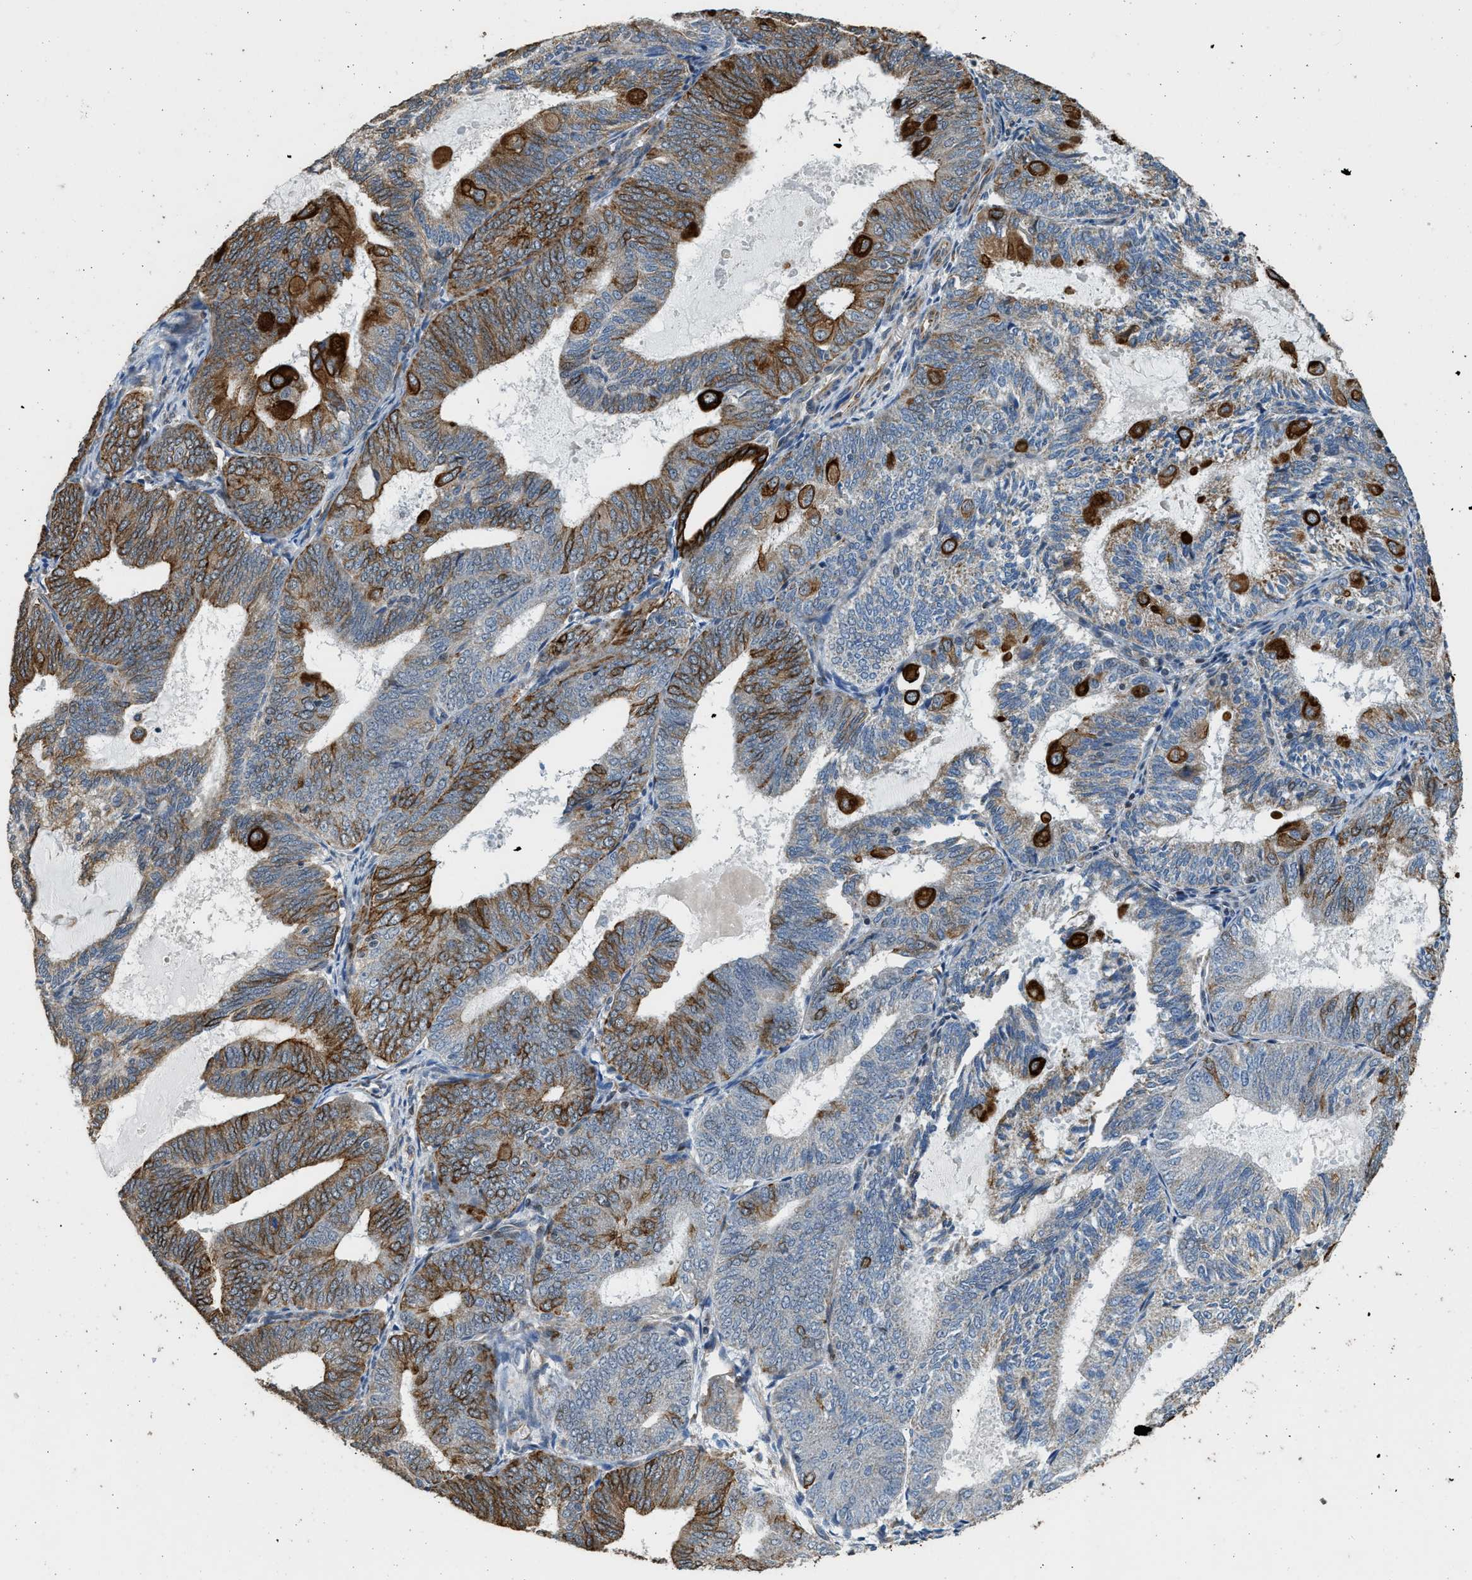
{"staining": {"intensity": "strong", "quantity": "<25%", "location": "cytoplasmic/membranous"}, "tissue": "endometrial cancer", "cell_type": "Tumor cells", "image_type": "cancer", "snomed": [{"axis": "morphology", "description": "Adenocarcinoma, NOS"}, {"axis": "topography", "description": "Endometrium"}], "caption": "Immunohistochemical staining of endometrial cancer exhibits medium levels of strong cytoplasmic/membranous expression in approximately <25% of tumor cells.", "gene": "PCLO", "patient": {"sex": "female", "age": 81}}